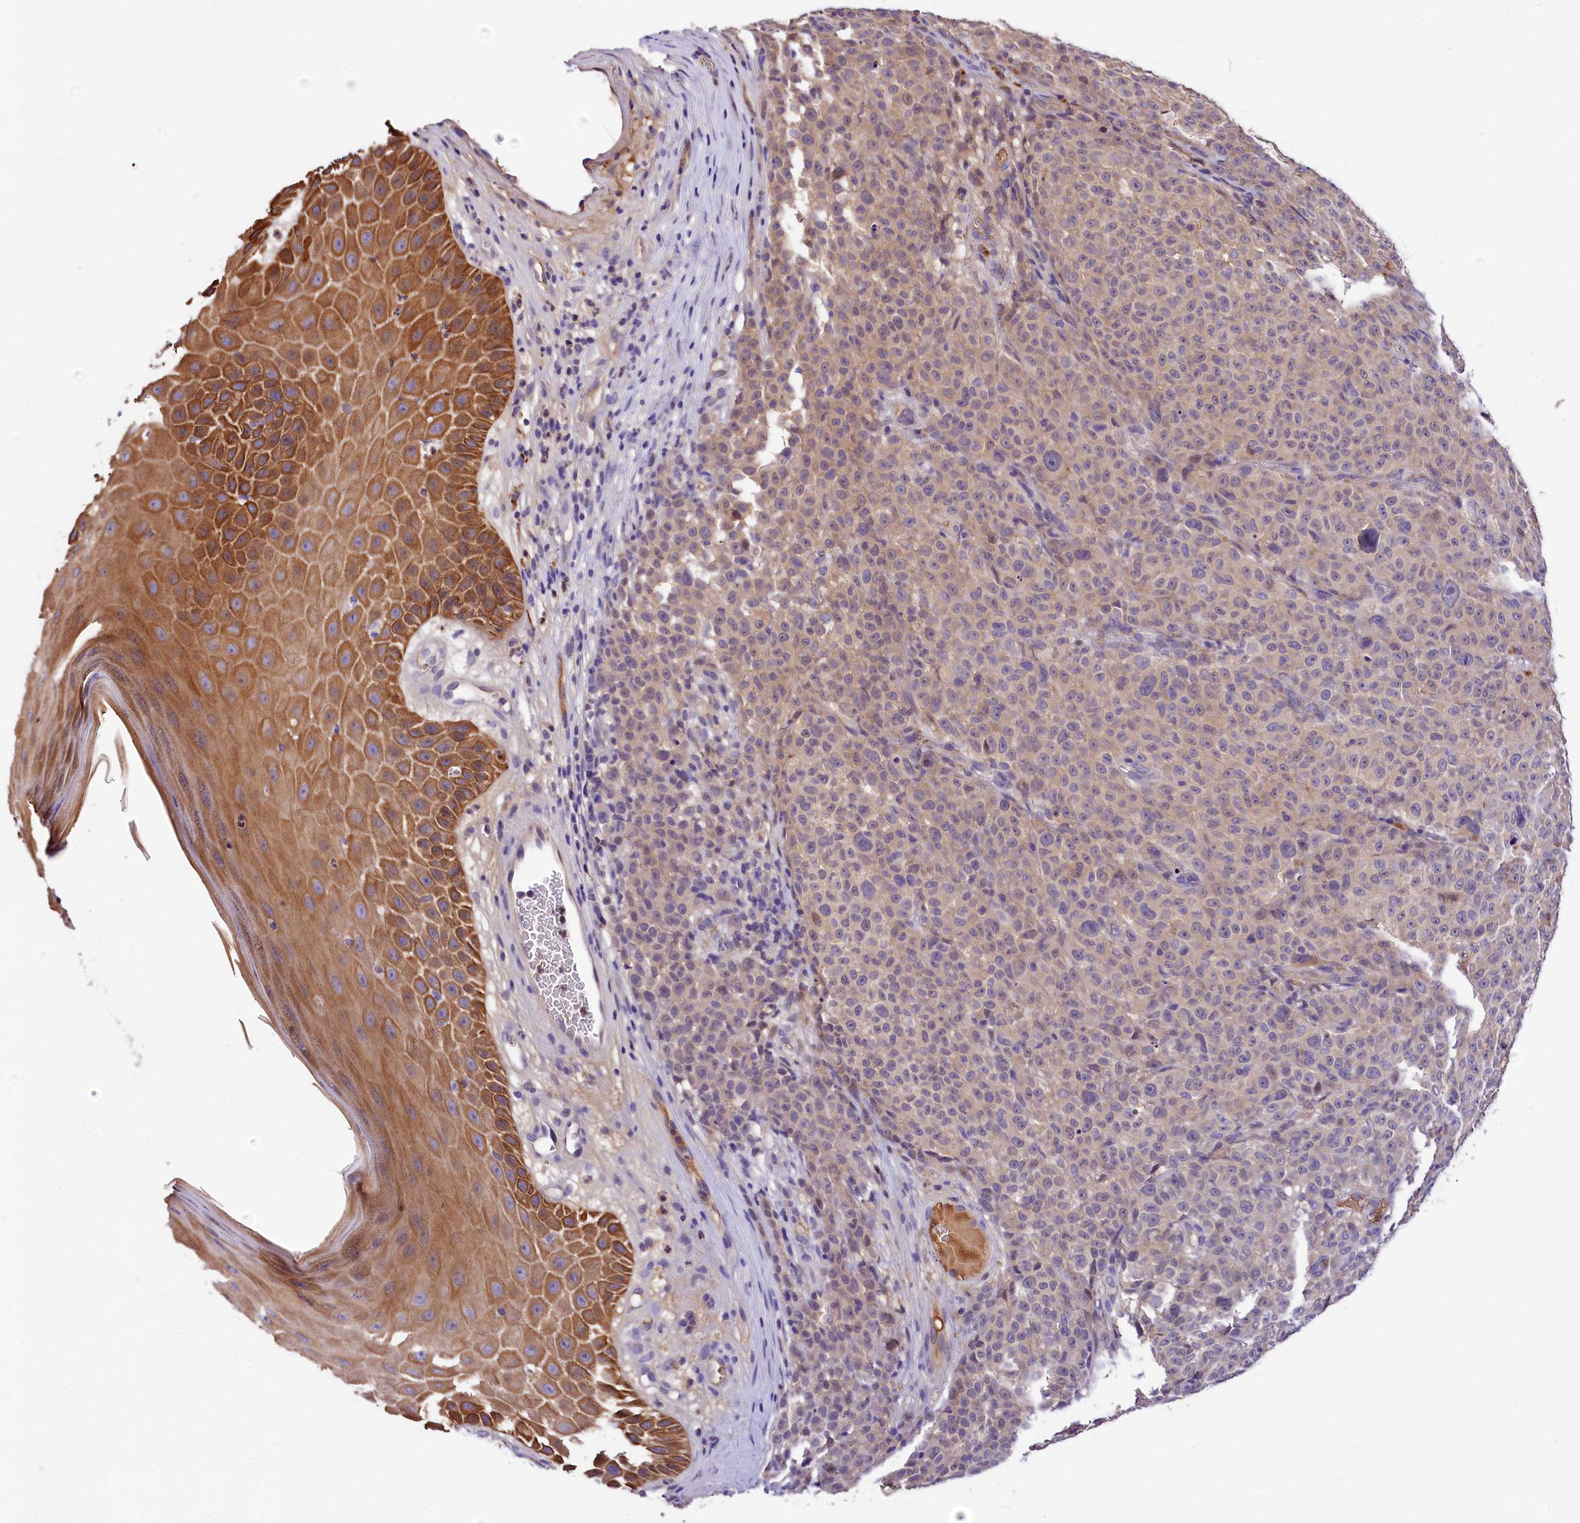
{"staining": {"intensity": "weak", "quantity": "<25%", "location": "cytoplasmic/membranous"}, "tissue": "melanoma", "cell_type": "Tumor cells", "image_type": "cancer", "snomed": [{"axis": "morphology", "description": "Malignant melanoma, NOS"}, {"axis": "topography", "description": "Skin"}], "caption": "Immunohistochemistry (IHC) histopathology image of neoplastic tissue: malignant melanoma stained with DAB displays no significant protein expression in tumor cells.", "gene": "ARMC6", "patient": {"sex": "female", "age": 82}}